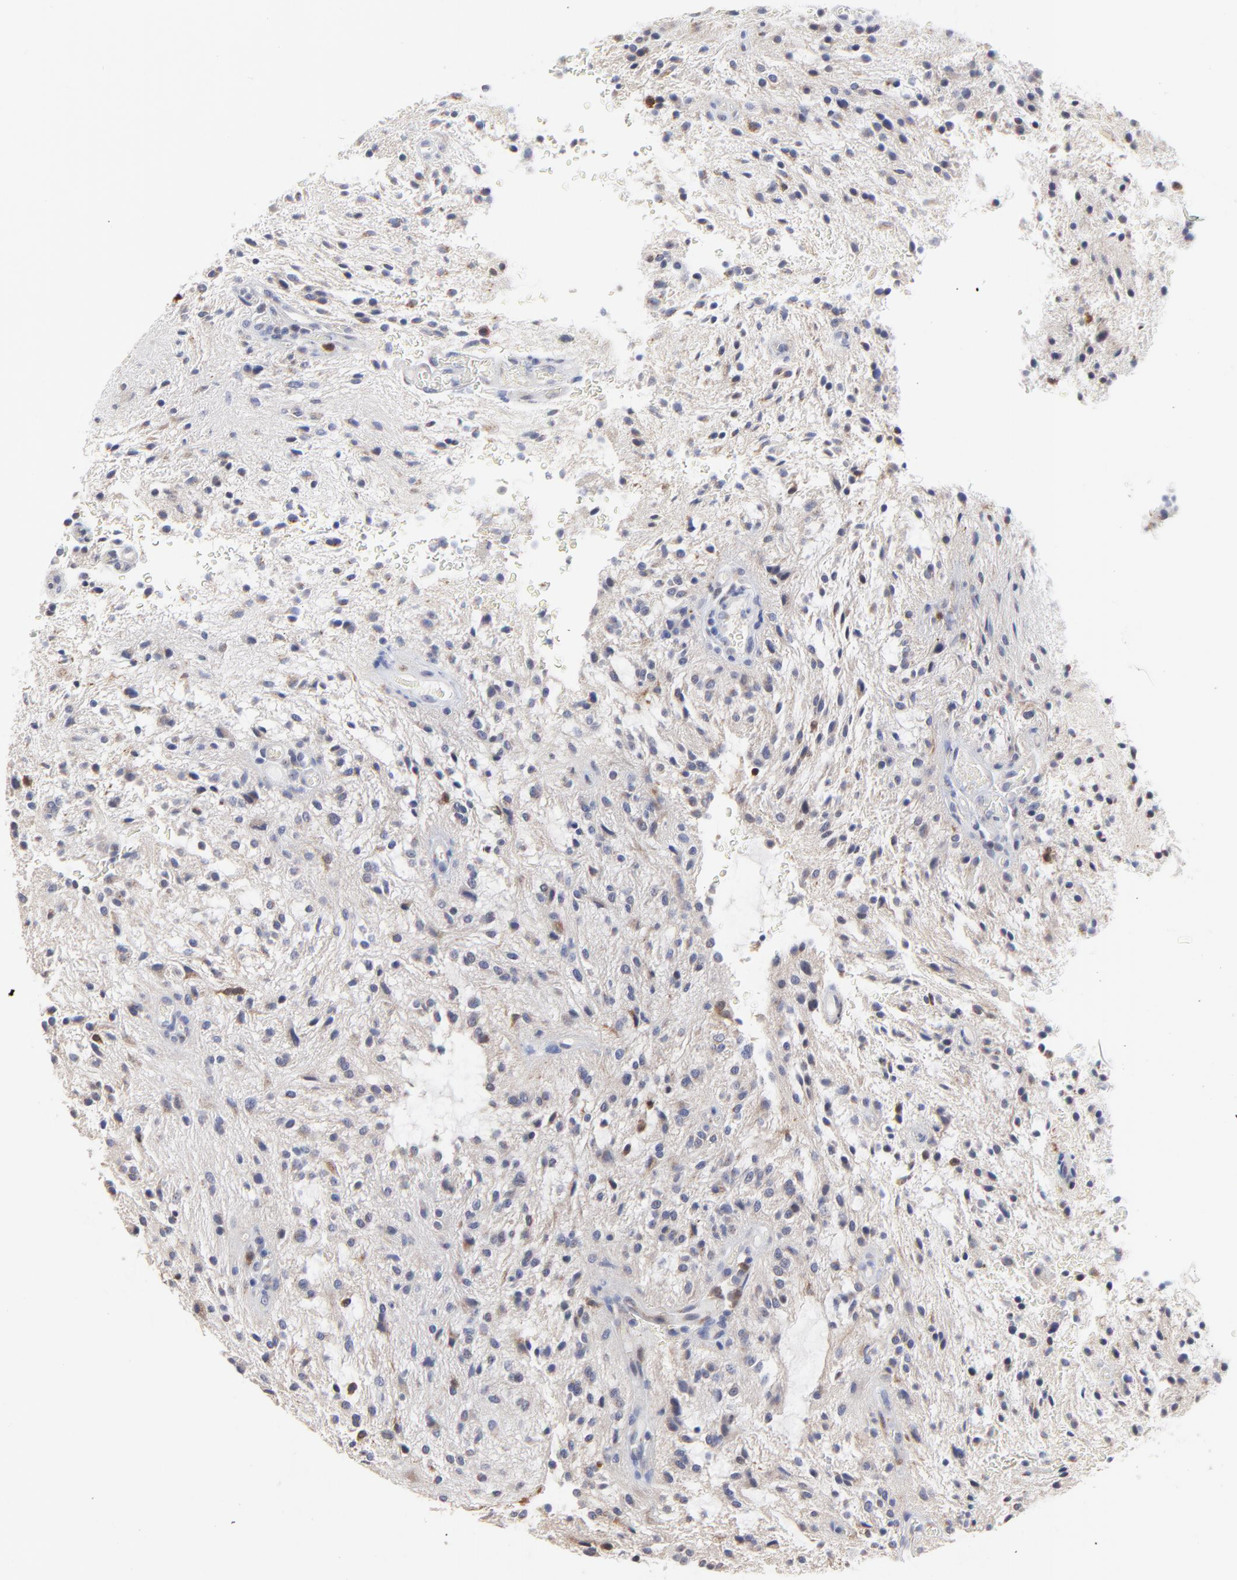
{"staining": {"intensity": "weak", "quantity": "<25%", "location": "cytoplasmic/membranous"}, "tissue": "glioma", "cell_type": "Tumor cells", "image_type": "cancer", "snomed": [{"axis": "morphology", "description": "Glioma, malignant, Low grade"}, {"axis": "topography", "description": "Brain"}], "caption": "There is no significant positivity in tumor cells of glioma.", "gene": "NCAPH", "patient": {"sex": "female", "age": 32}}